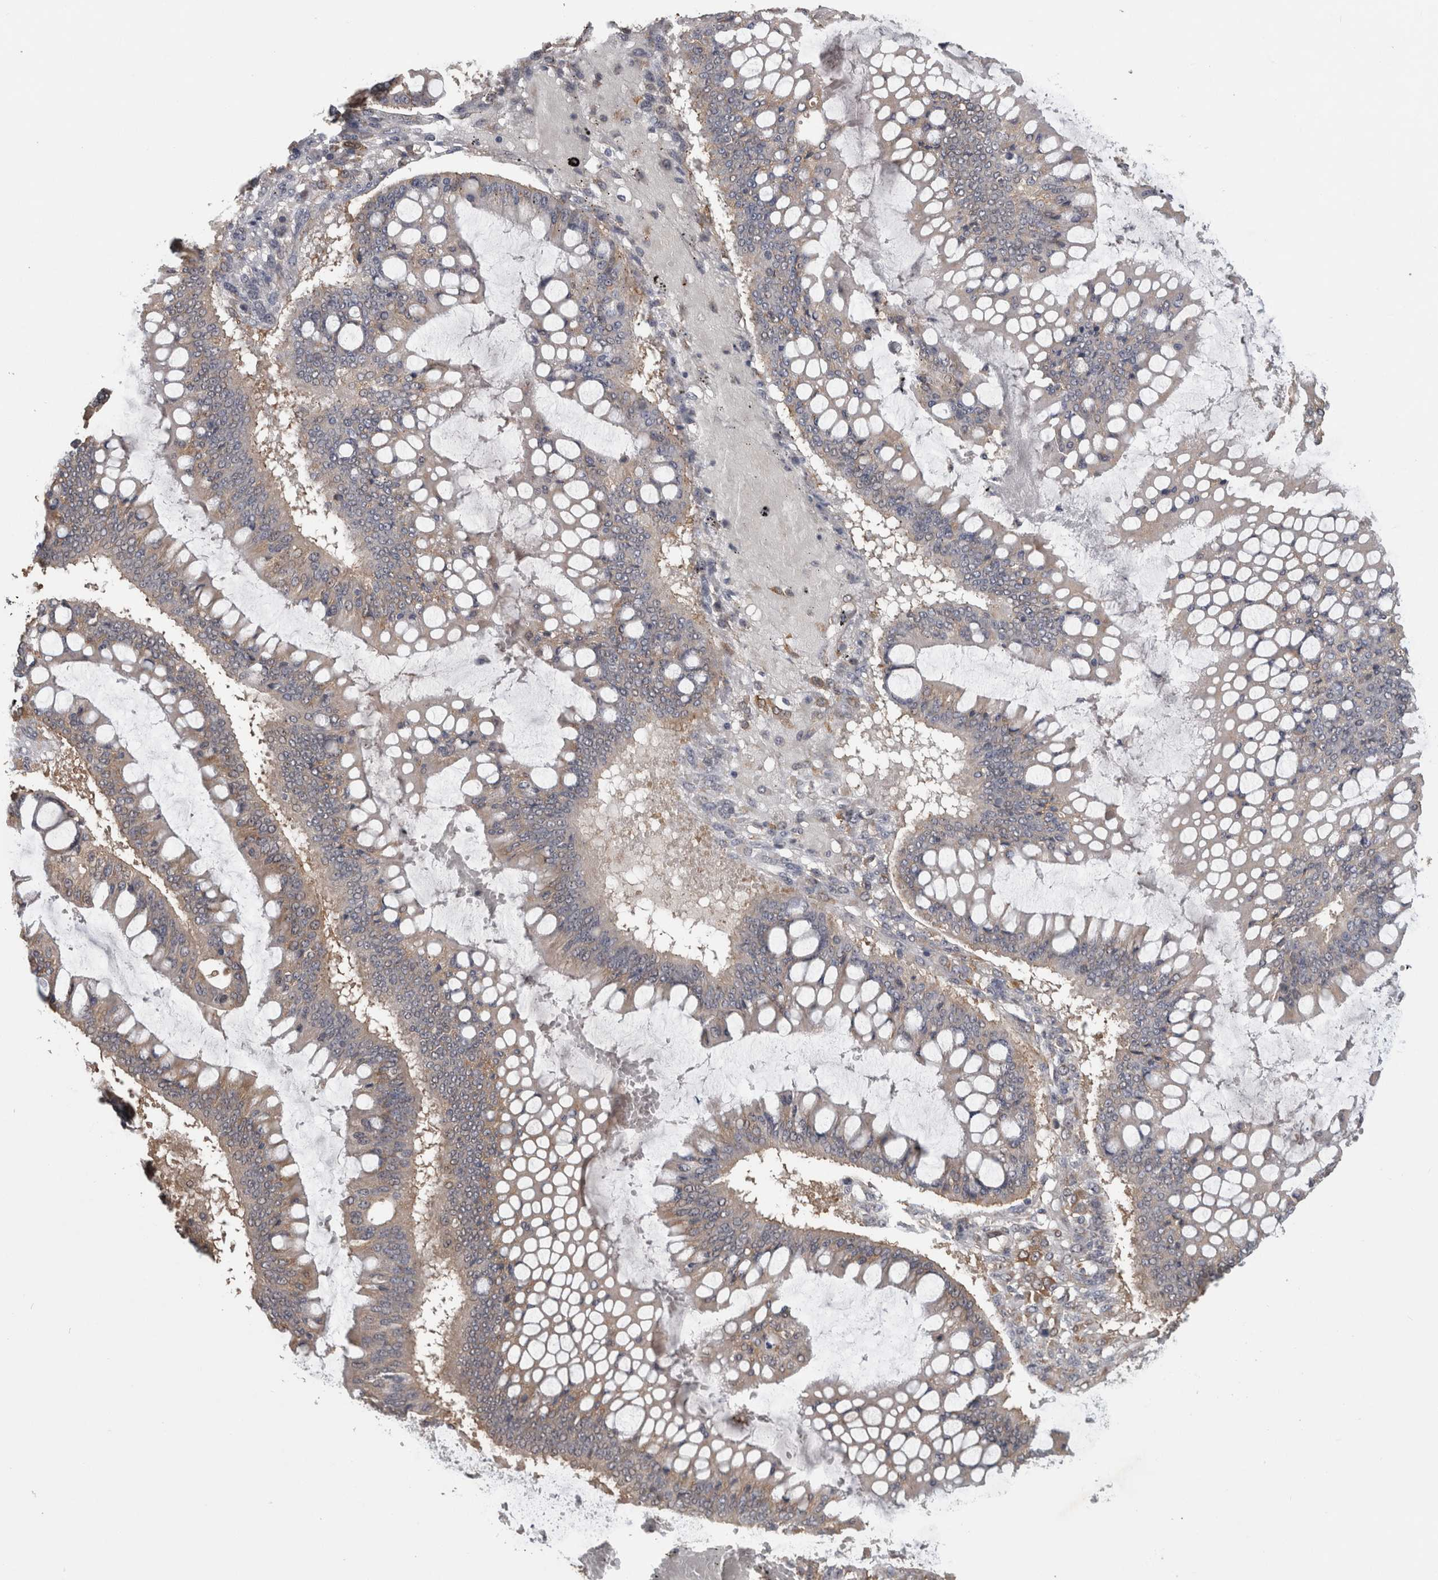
{"staining": {"intensity": "weak", "quantity": "25%-75%", "location": "cytoplasmic/membranous"}, "tissue": "ovarian cancer", "cell_type": "Tumor cells", "image_type": "cancer", "snomed": [{"axis": "morphology", "description": "Cystadenocarcinoma, mucinous, NOS"}, {"axis": "topography", "description": "Ovary"}], "caption": "This photomicrograph demonstrates immunohistochemistry (IHC) staining of human ovarian cancer, with low weak cytoplasmic/membranous positivity in approximately 25%-75% of tumor cells.", "gene": "ATXN2", "patient": {"sex": "female", "age": 73}}